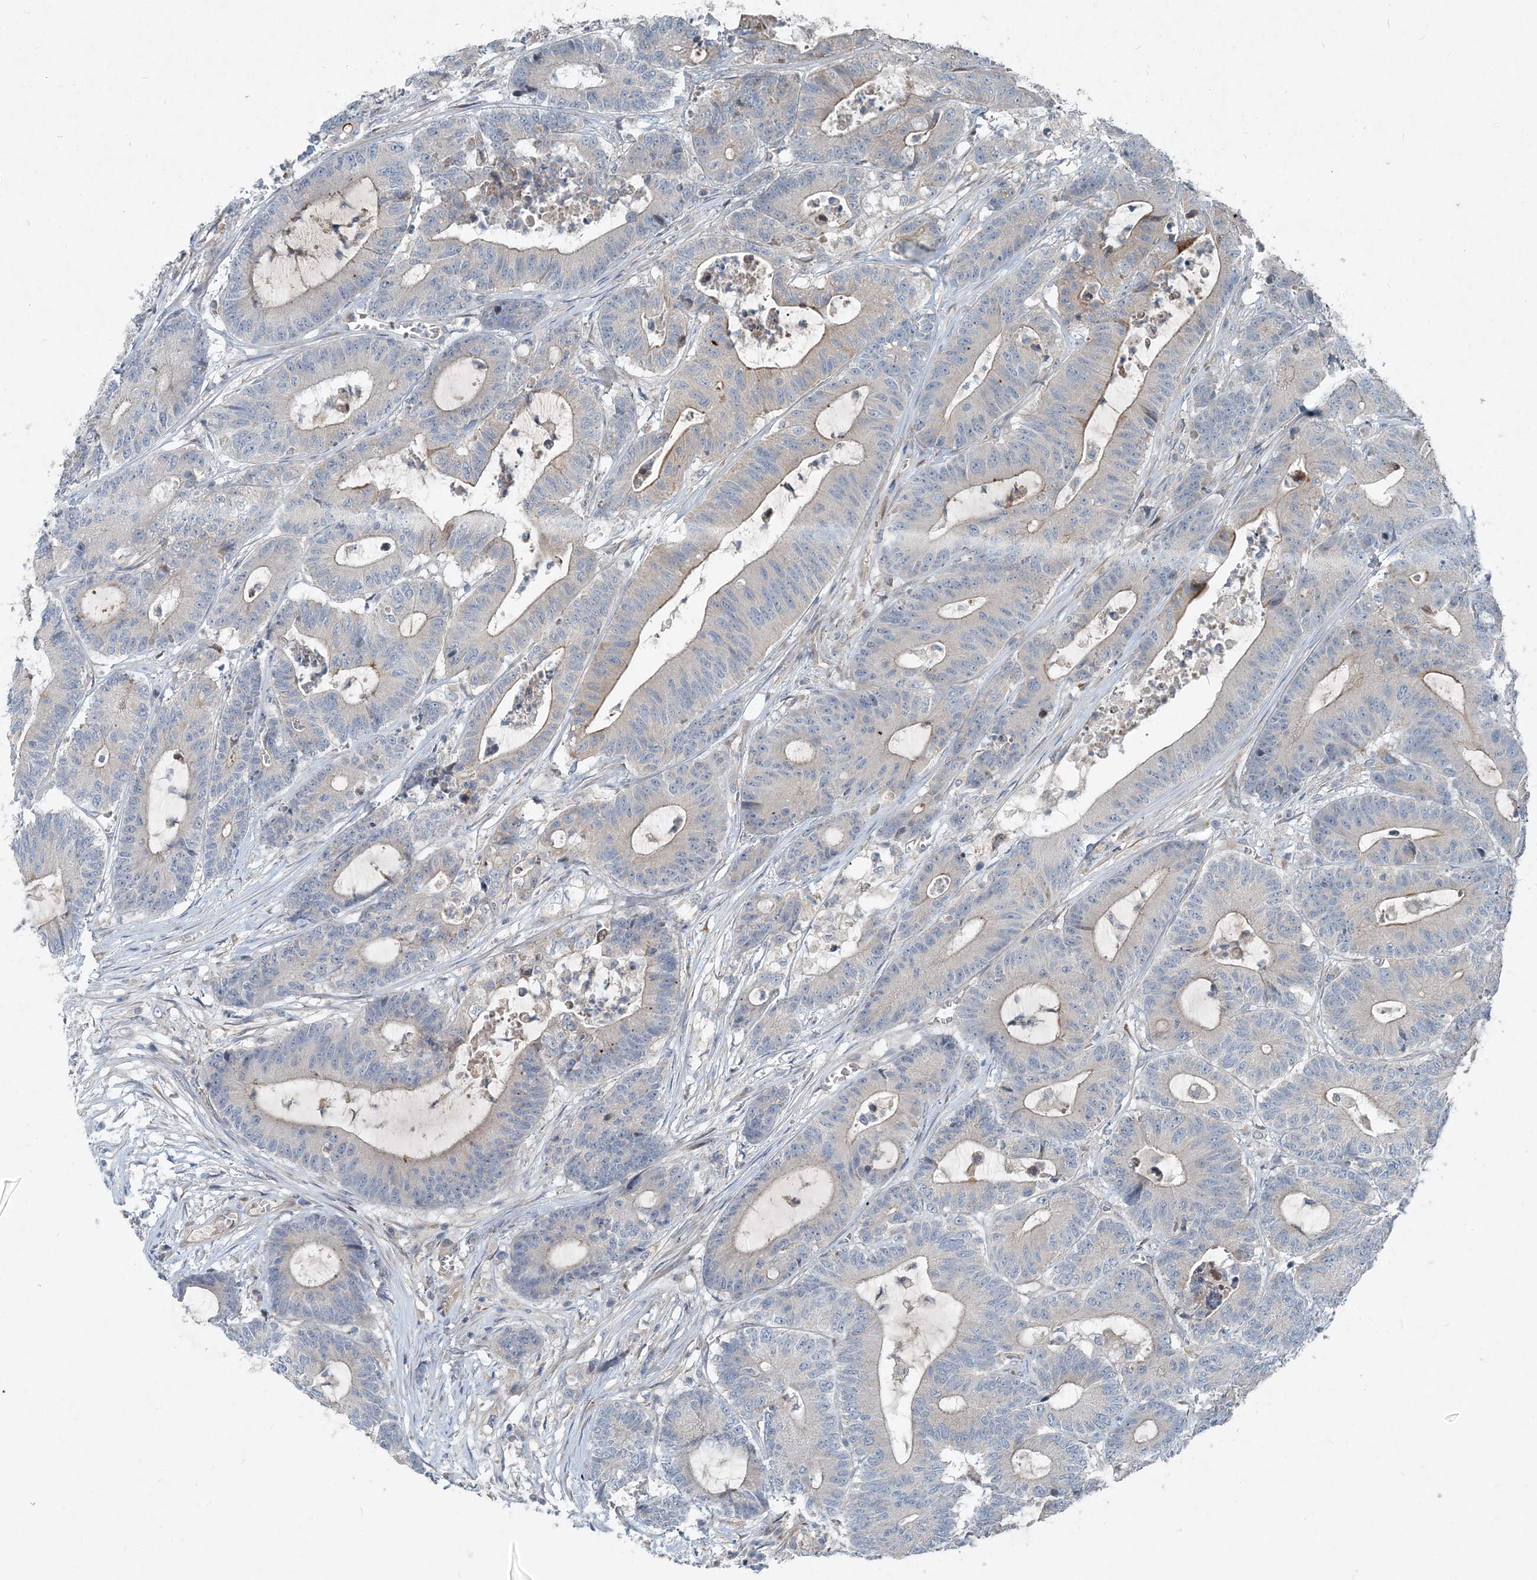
{"staining": {"intensity": "negative", "quantity": "none", "location": "none"}, "tissue": "colorectal cancer", "cell_type": "Tumor cells", "image_type": "cancer", "snomed": [{"axis": "morphology", "description": "Adenocarcinoma, NOS"}, {"axis": "topography", "description": "Colon"}], "caption": "High power microscopy photomicrograph of an immunohistochemistry image of colorectal cancer, revealing no significant expression in tumor cells.", "gene": "INTU", "patient": {"sex": "female", "age": 84}}